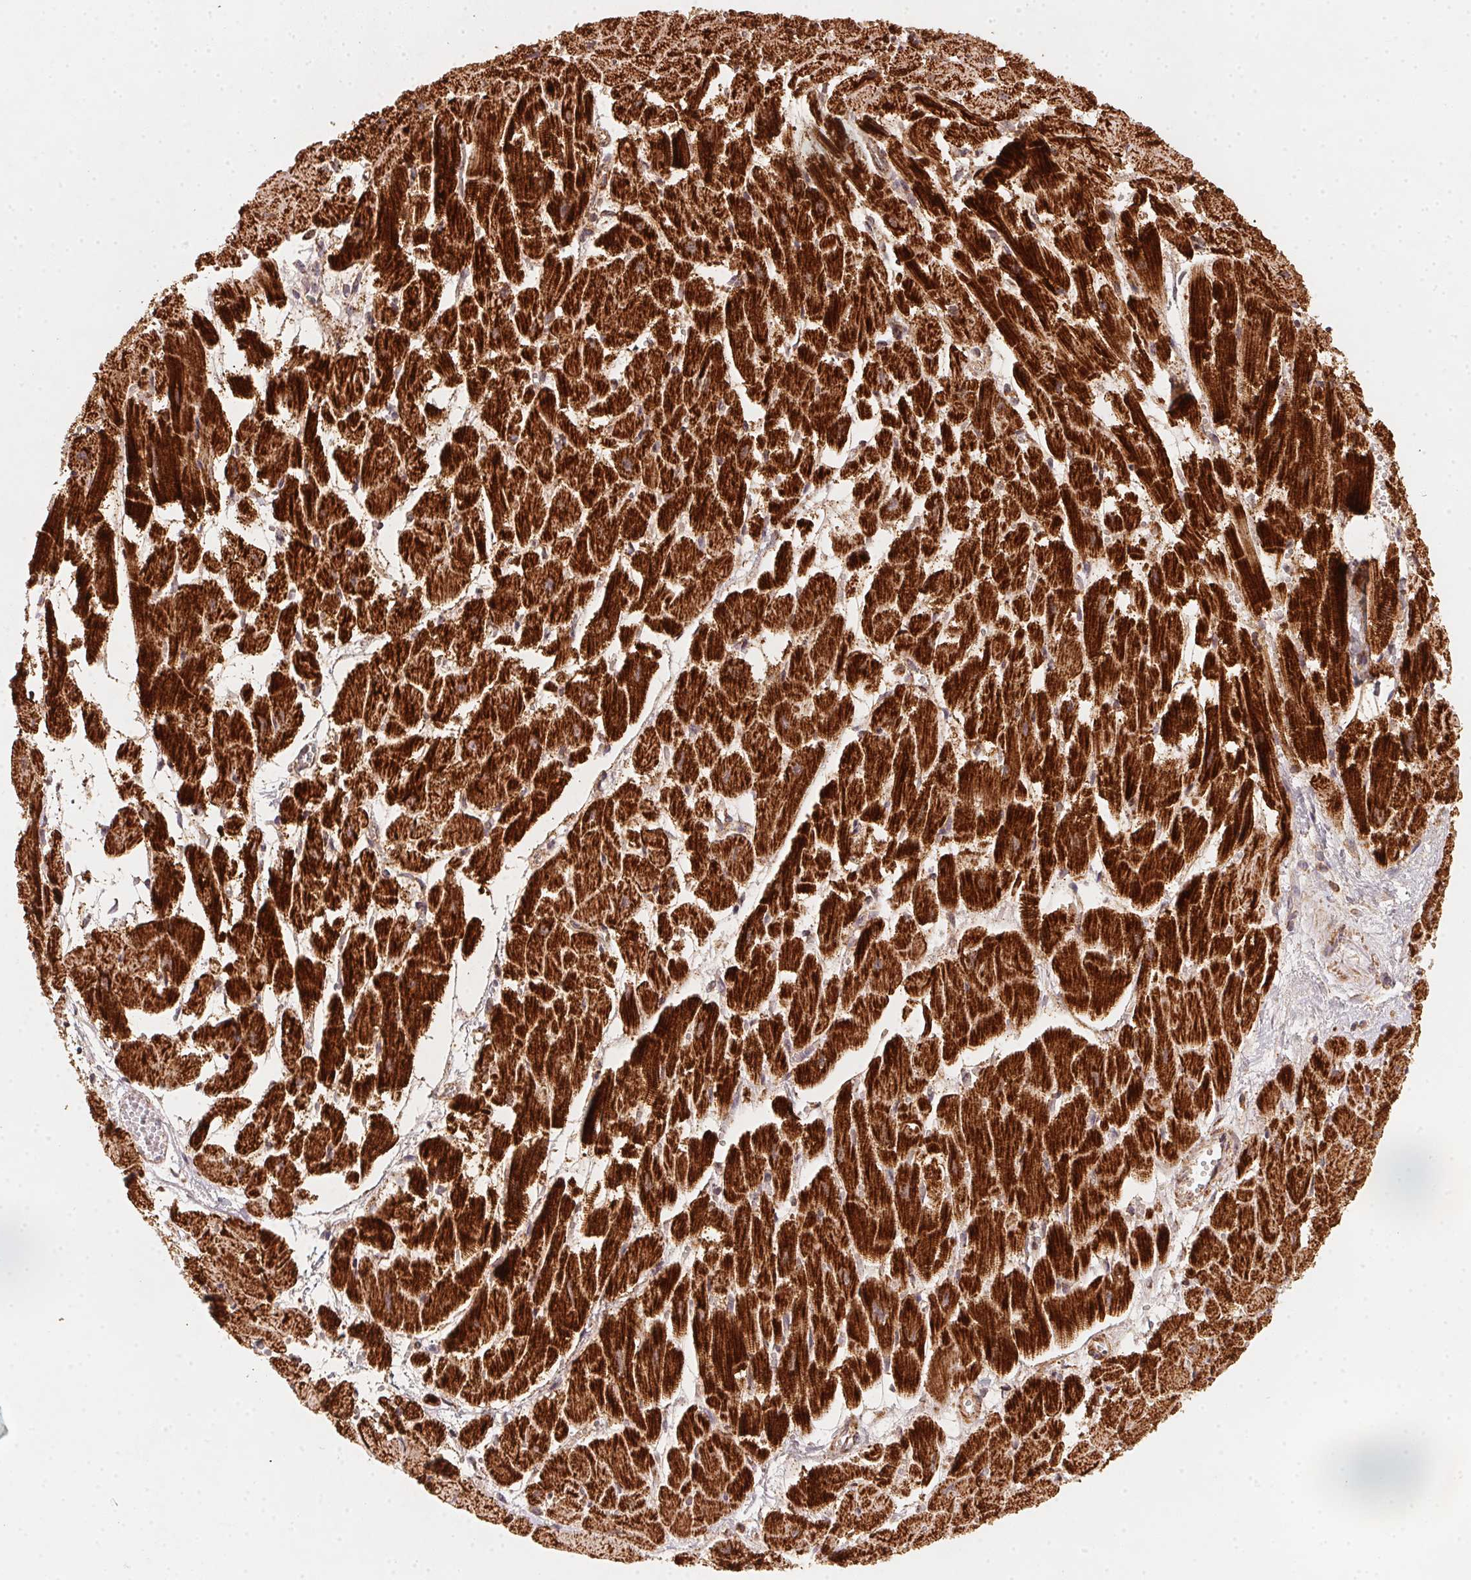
{"staining": {"intensity": "strong", "quantity": ">75%", "location": "cytoplasmic/membranous"}, "tissue": "heart muscle", "cell_type": "Cardiomyocytes", "image_type": "normal", "snomed": [{"axis": "morphology", "description": "Normal tissue, NOS"}, {"axis": "topography", "description": "Heart"}], "caption": "DAB (3,3'-diaminobenzidine) immunohistochemical staining of normal heart muscle reveals strong cytoplasmic/membranous protein positivity in approximately >75% of cardiomyocytes.", "gene": "NDUFS6", "patient": {"sex": "female", "age": 52}}